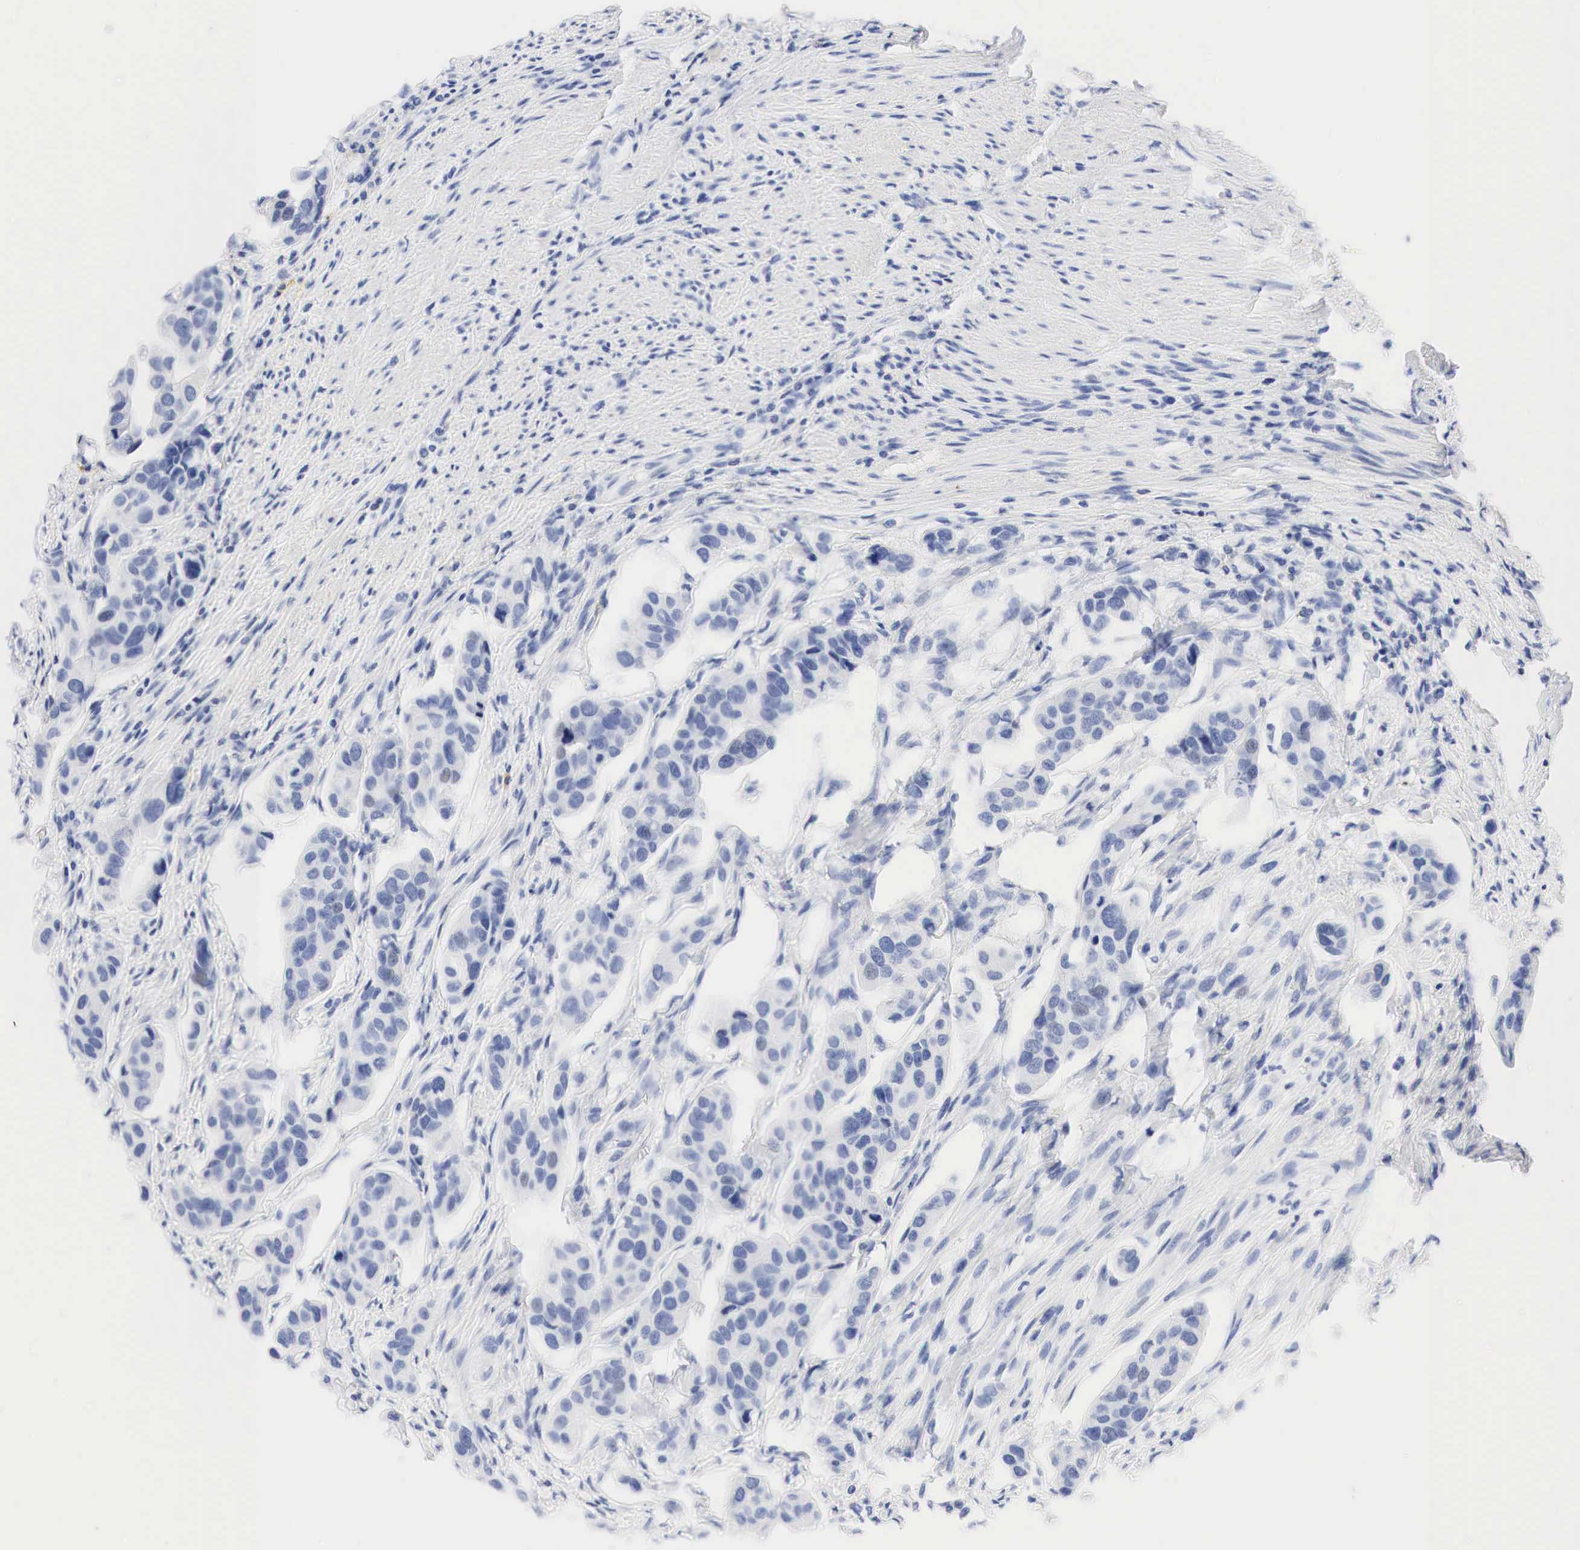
{"staining": {"intensity": "negative", "quantity": "none", "location": "none"}, "tissue": "urothelial cancer", "cell_type": "Tumor cells", "image_type": "cancer", "snomed": [{"axis": "morphology", "description": "Adenocarcinoma, NOS"}, {"axis": "topography", "description": "Urinary bladder"}], "caption": "Immunohistochemical staining of adenocarcinoma shows no significant staining in tumor cells.", "gene": "NKX2-1", "patient": {"sex": "male", "age": 61}}